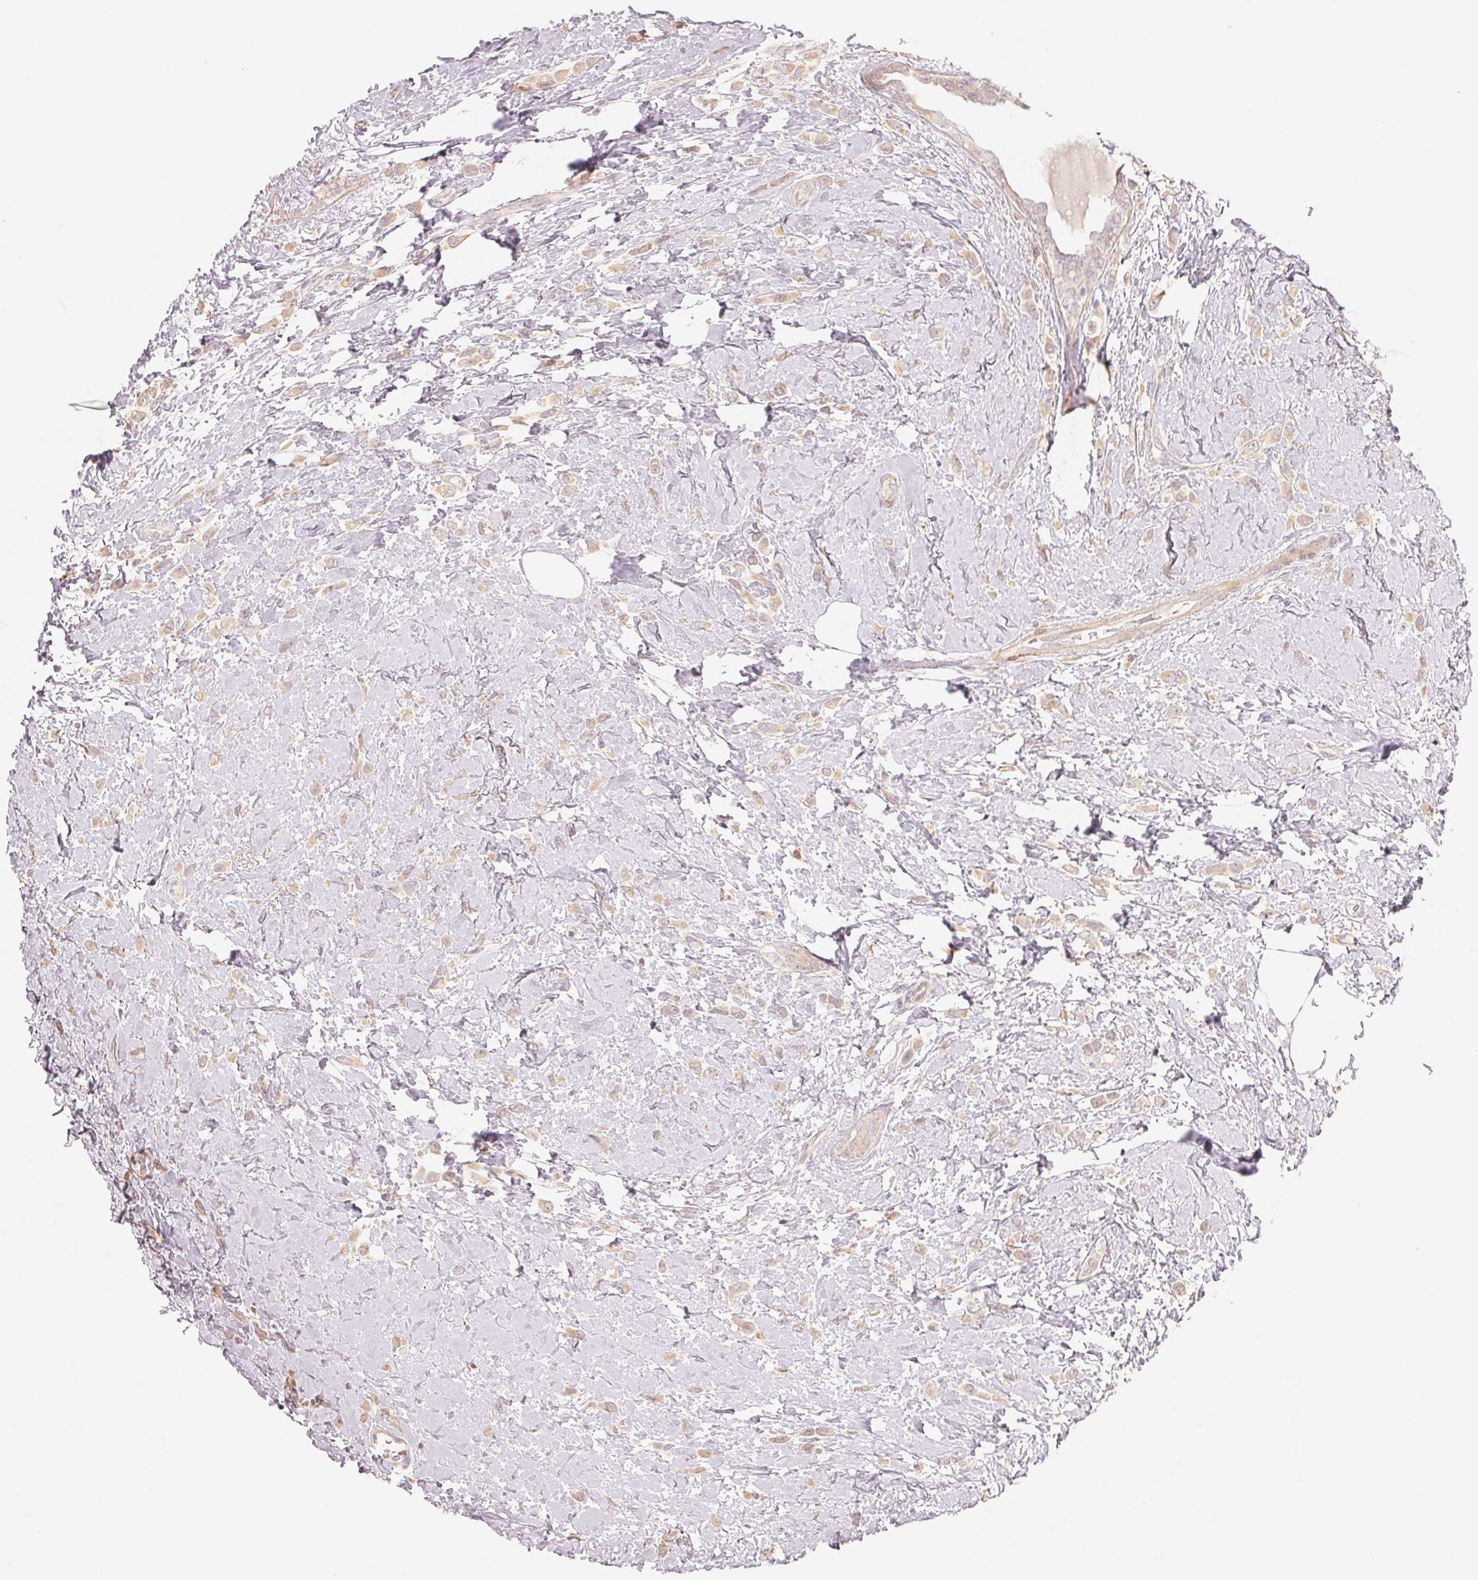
{"staining": {"intensity": "weak", "quantity": "25%-75%", "location": "cytoplasmic/membranous"}, "tissue": "breast cancer", "cell_type": "Tumor cells", "image_type": "cancer", "snomed": [{"axis": "morphology", "description": "Lobular carcinoma"}, {"axis": "topography", "description": "Breast"}], "caption": "Breast cancer (lobular carcinoma) stained with immunohistochemistry (IHC) exhibits weak cytoplasmic/membranous positivity in approximately 25%-75% of tumor cells.", "gene": "DENND2C", "patient": {"sex": "female", "age": 66}}